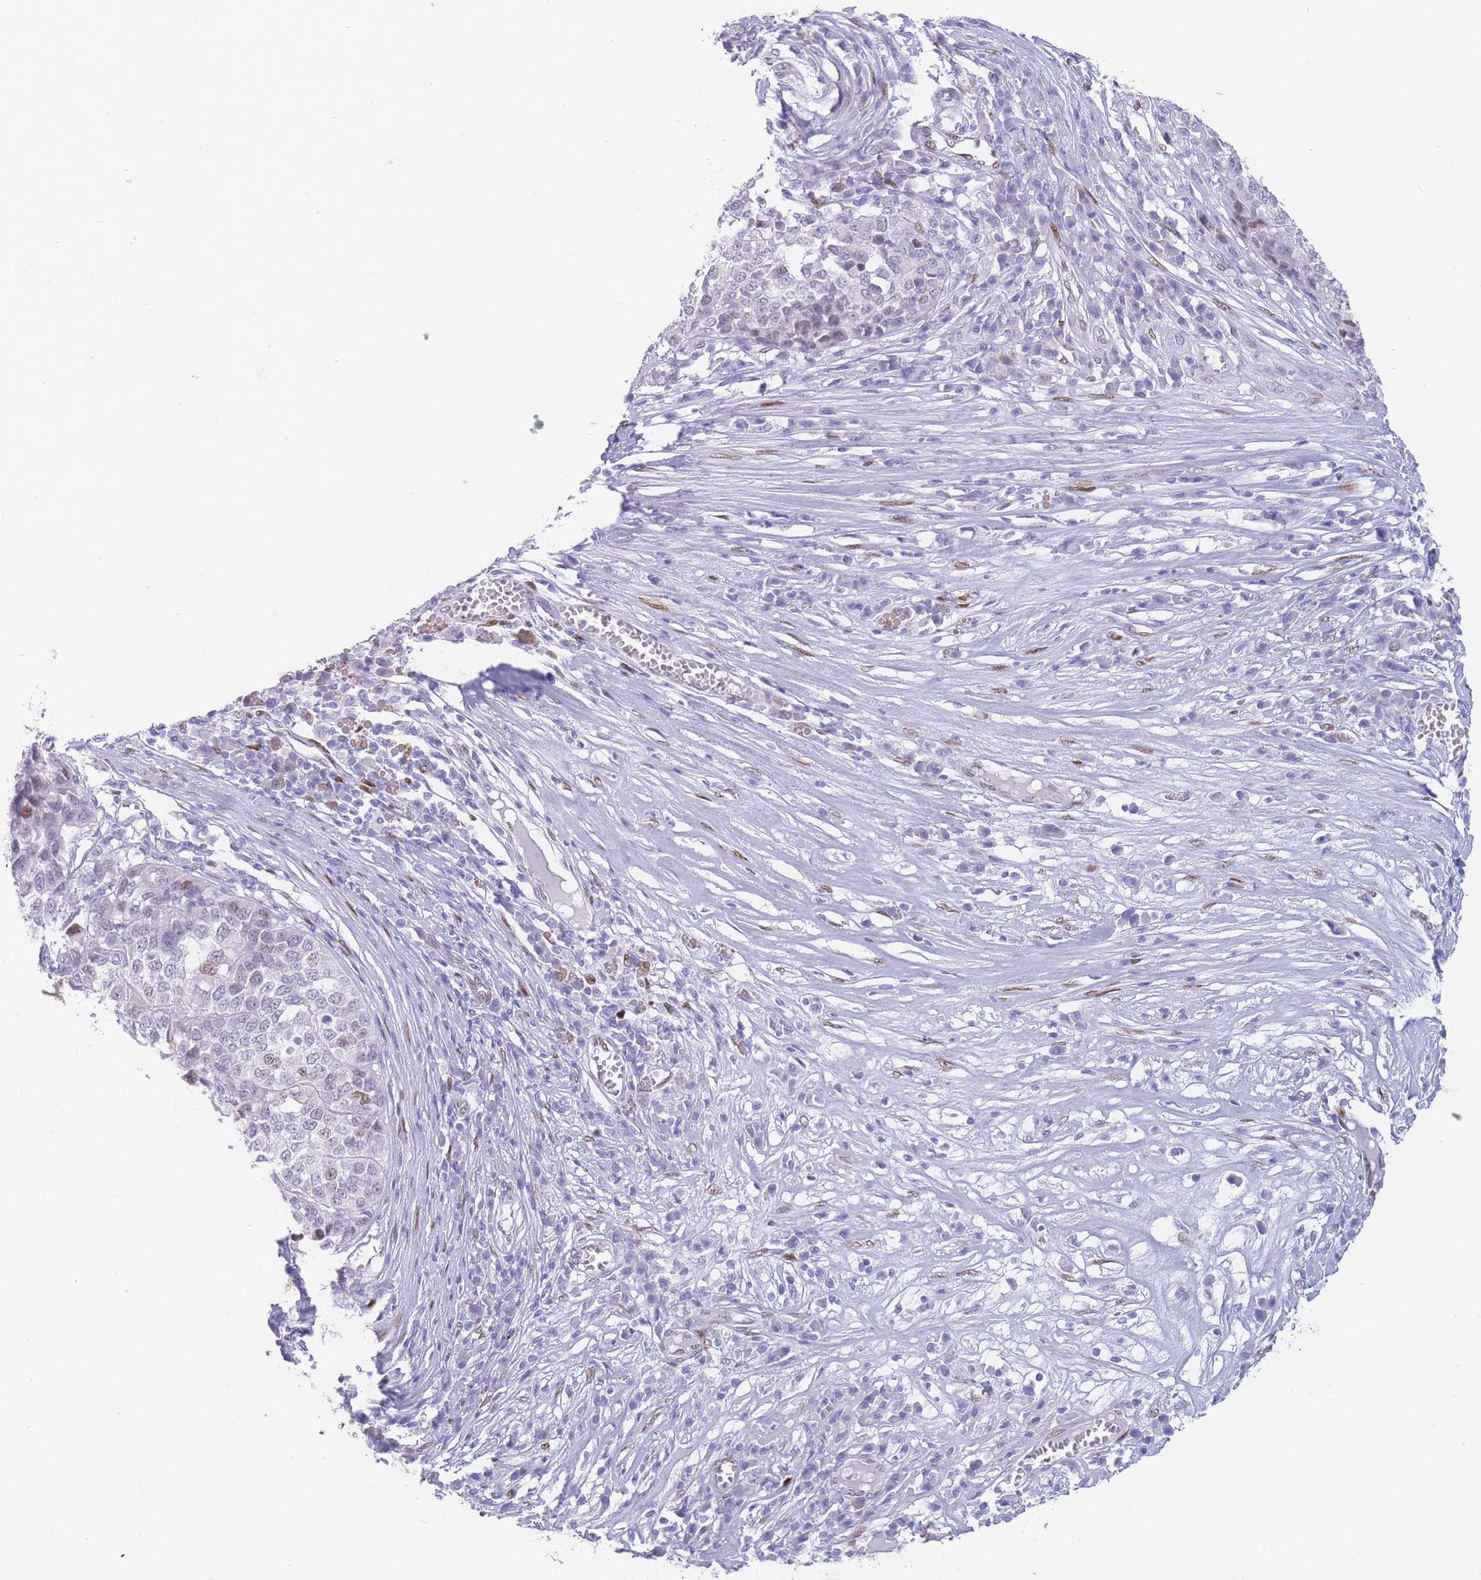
{"staining": {"intensity": "weak", "quantity": "<25%", "location": "nuclear"}, "tissue": "melanoma", "cell_type": "Tumor cells", "image_type": "cancer", "snomed": [{"axis": "morphology", "description": "Malignant melanoma, Metastatic site"}, {"axis": "topography", "description": "Lymph node"}], "caption": "The photomicrograph shows no significant staining in tumor cells of malignant melanoma (metastatic site).", "gene": "PSMB5", "patient": {"sex": "male", "age": 44}}